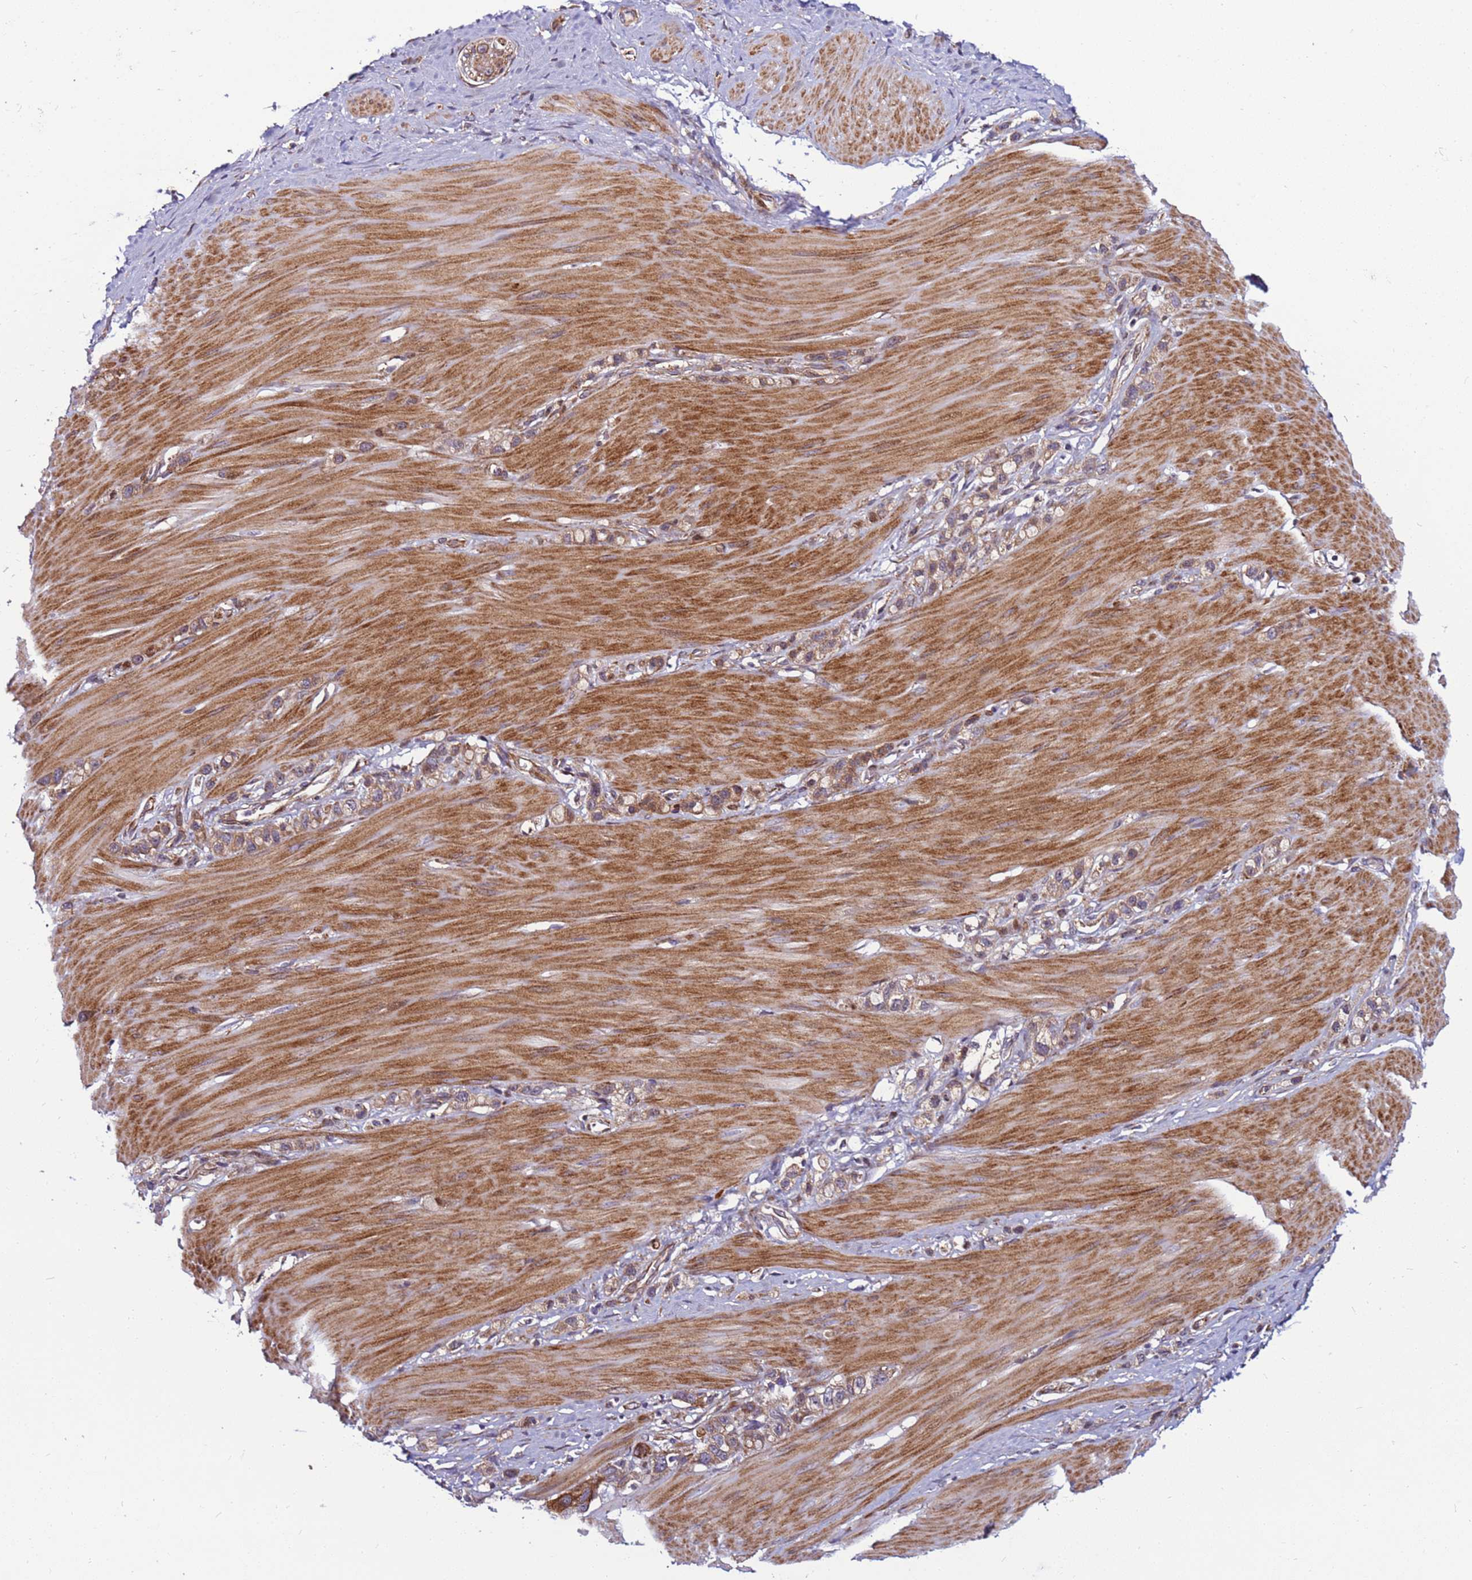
{"staining": {"intensity": "weak", "quantity": "25%-75%", "location": "cytoplasmic/membranous"}, "tissue": "stomach cancer", "cell_type": "Tumor cells", "image_type": "cancer", "snomed": [{"axis": "morphology", "description": "Adenocarcinoma, NOS"}, {"axis": "topography", "description": "Stomach"}], "caption": "Immunohistochemistry (IHC) staining of stomach cancer (adenocarcinoma), which demonstrates low levels of weak cytoplasmic/membranous expression in approximately 25%-75% of tumor cells indicating weak cytoplasmic/membranous protein positivity. The staining was performed using DAB (3,3'-diaminobenzidine) (brown) for protein detection and nuclei were counterstained in hematoxylin (blue).", "gene": "MCRIP1", "patient": {"sex": "female", "age": 65}}